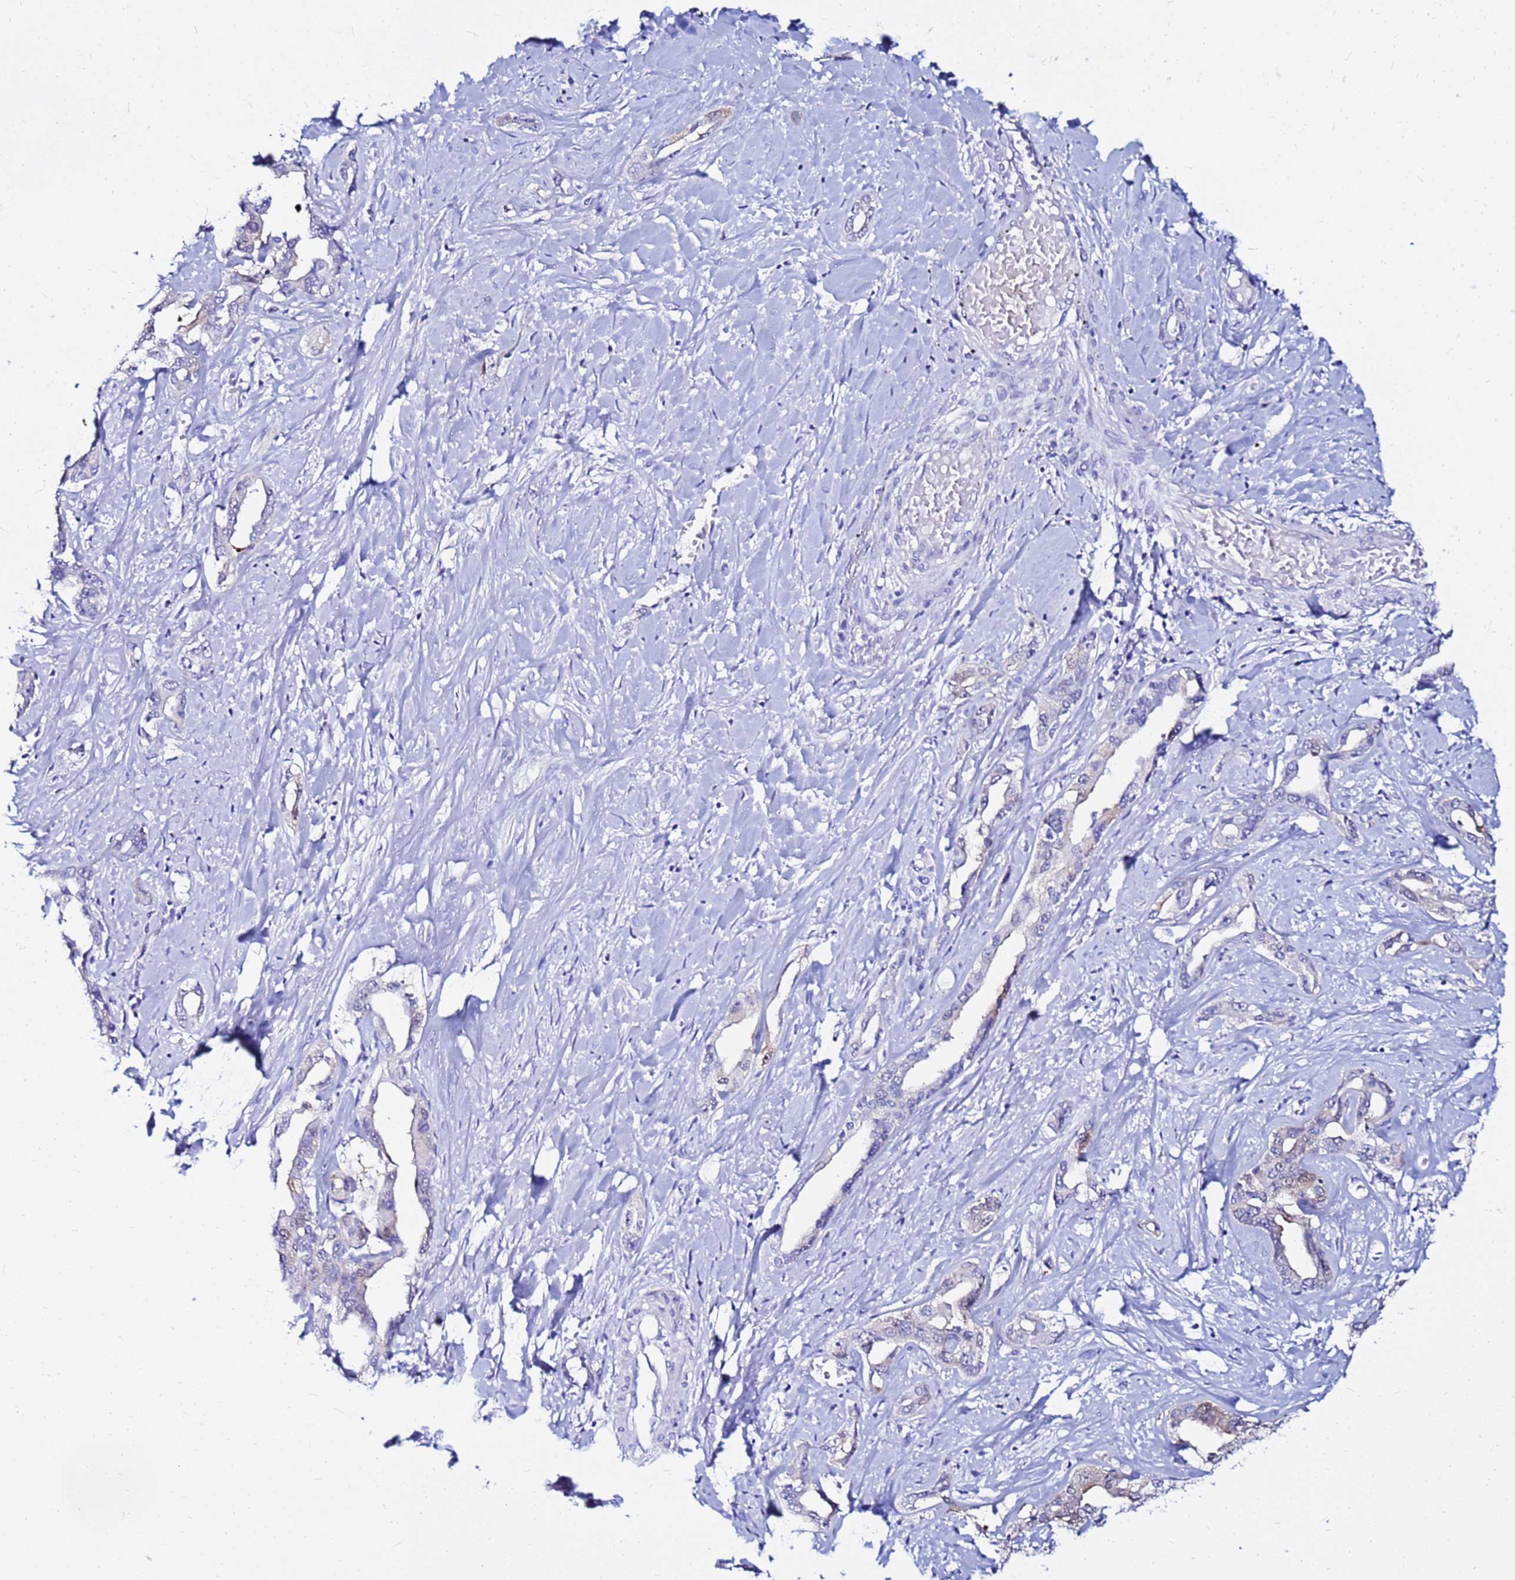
{"staining": {"intensity": "weak", "quantity": "<25%", "location": "cytoplasmic/membranous"}, "tissue": "liver cancer", "cell_type": "Tumor cells", "image_type": "cancer", "snomed": [{"axis": "morphology", "description": "Cholangiocarcinoma"}, {"axis": "topography", "description": "Liver"}], "caption": "Tumor cells show no significant expression in liver cancer.", "gene": "PPP1R14C", "patient": {"sex": "male", "age": 59}}